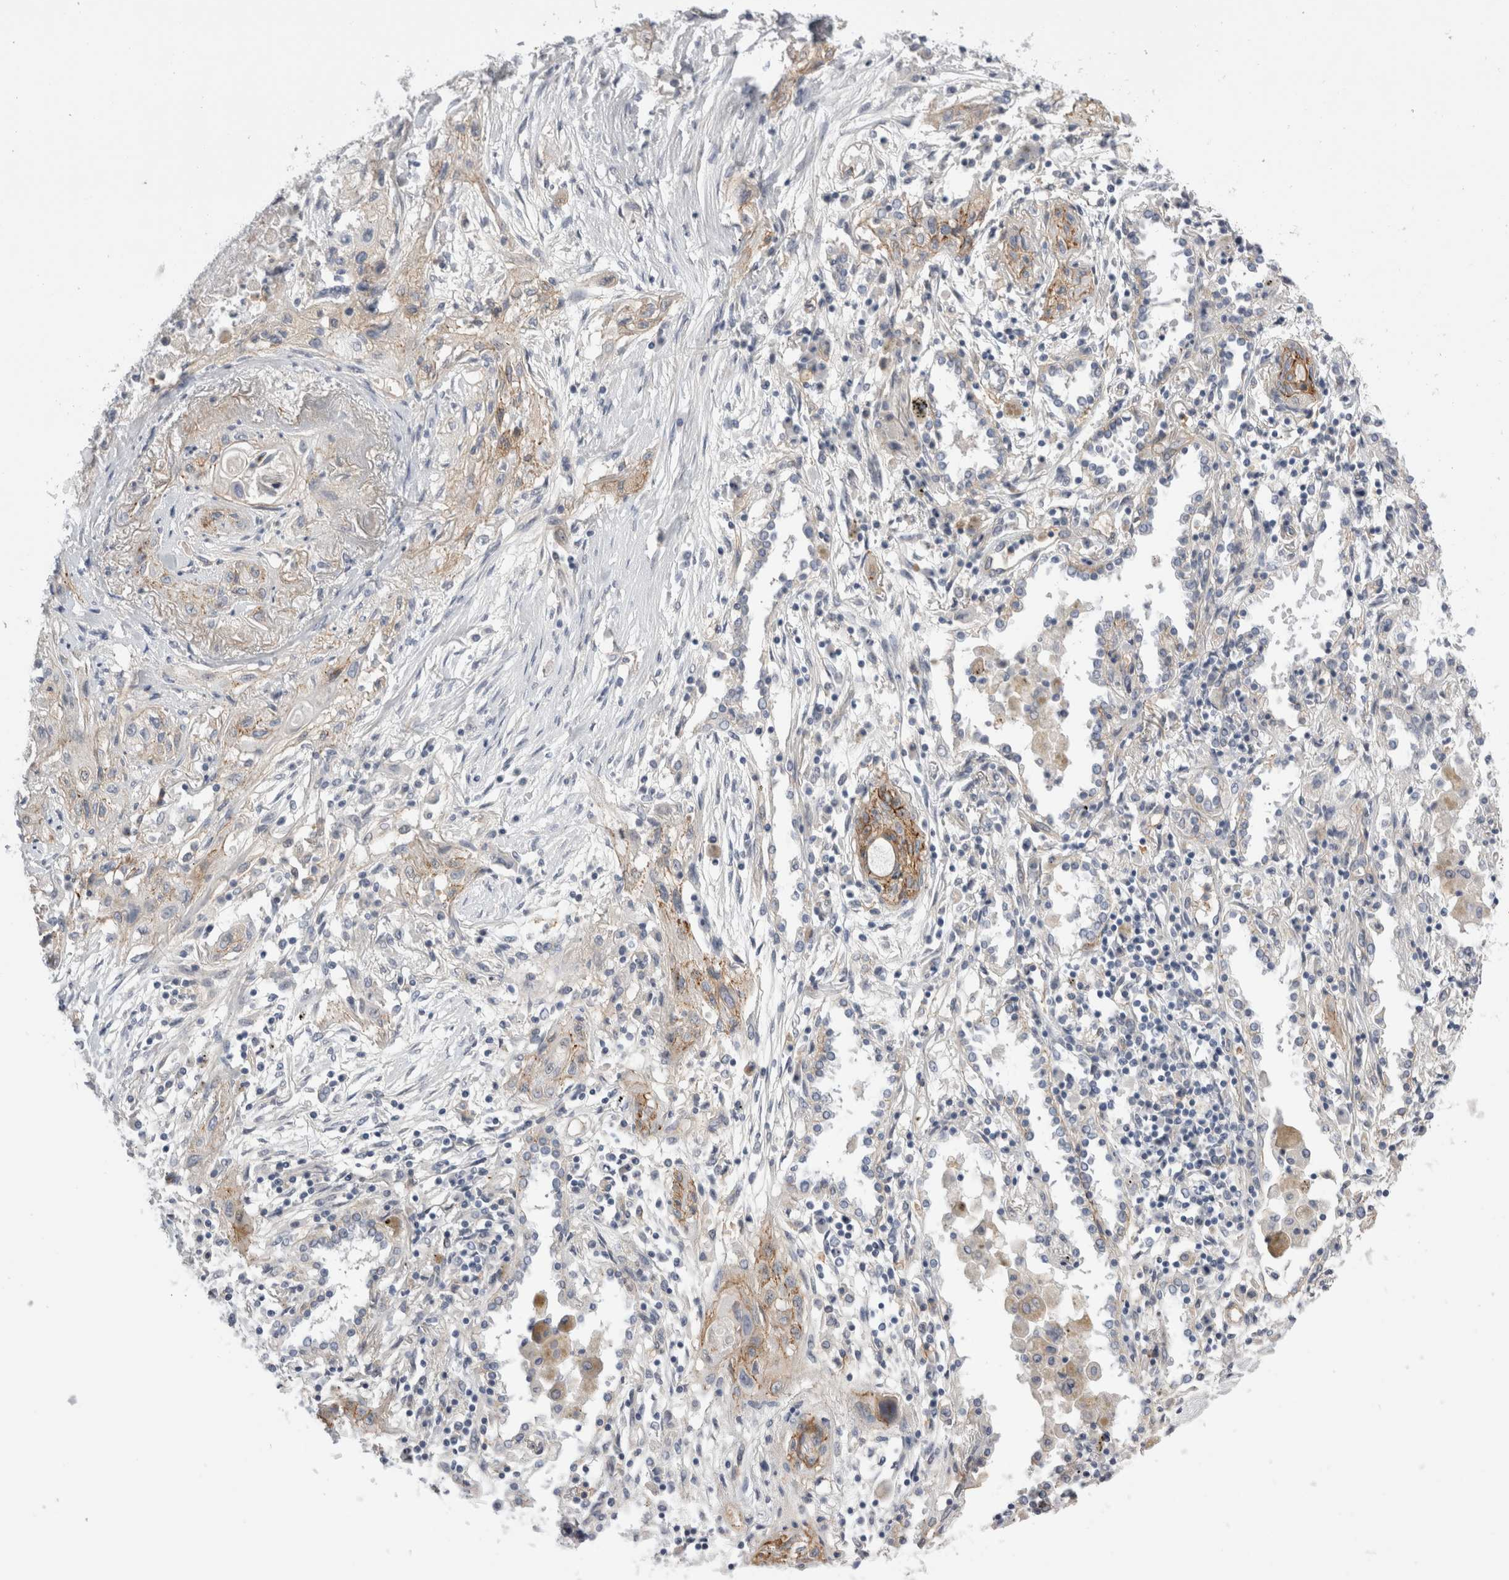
{"staining": {"intensity": "moderate", "quantity": "<25%", "location": "cytoplasmic/membranous"}, "tissue": "lung cancer", "cell_type": "Tumor cells", "image_type": "cancer", "snomed": [{"axis": "morphology", "description": "Squamous cell carcinoma, NOS"}, {"axis": "topography", "description": "Lung"}], "caption": "Moderate cytoplasmic/membranous positivity for a protein is appreciated in approximately <25% of tumor cells of lung squamous cell carcinoma using IHC.", "gene": "VANGL1", "patient": {"sex": "female", "age": 47}}